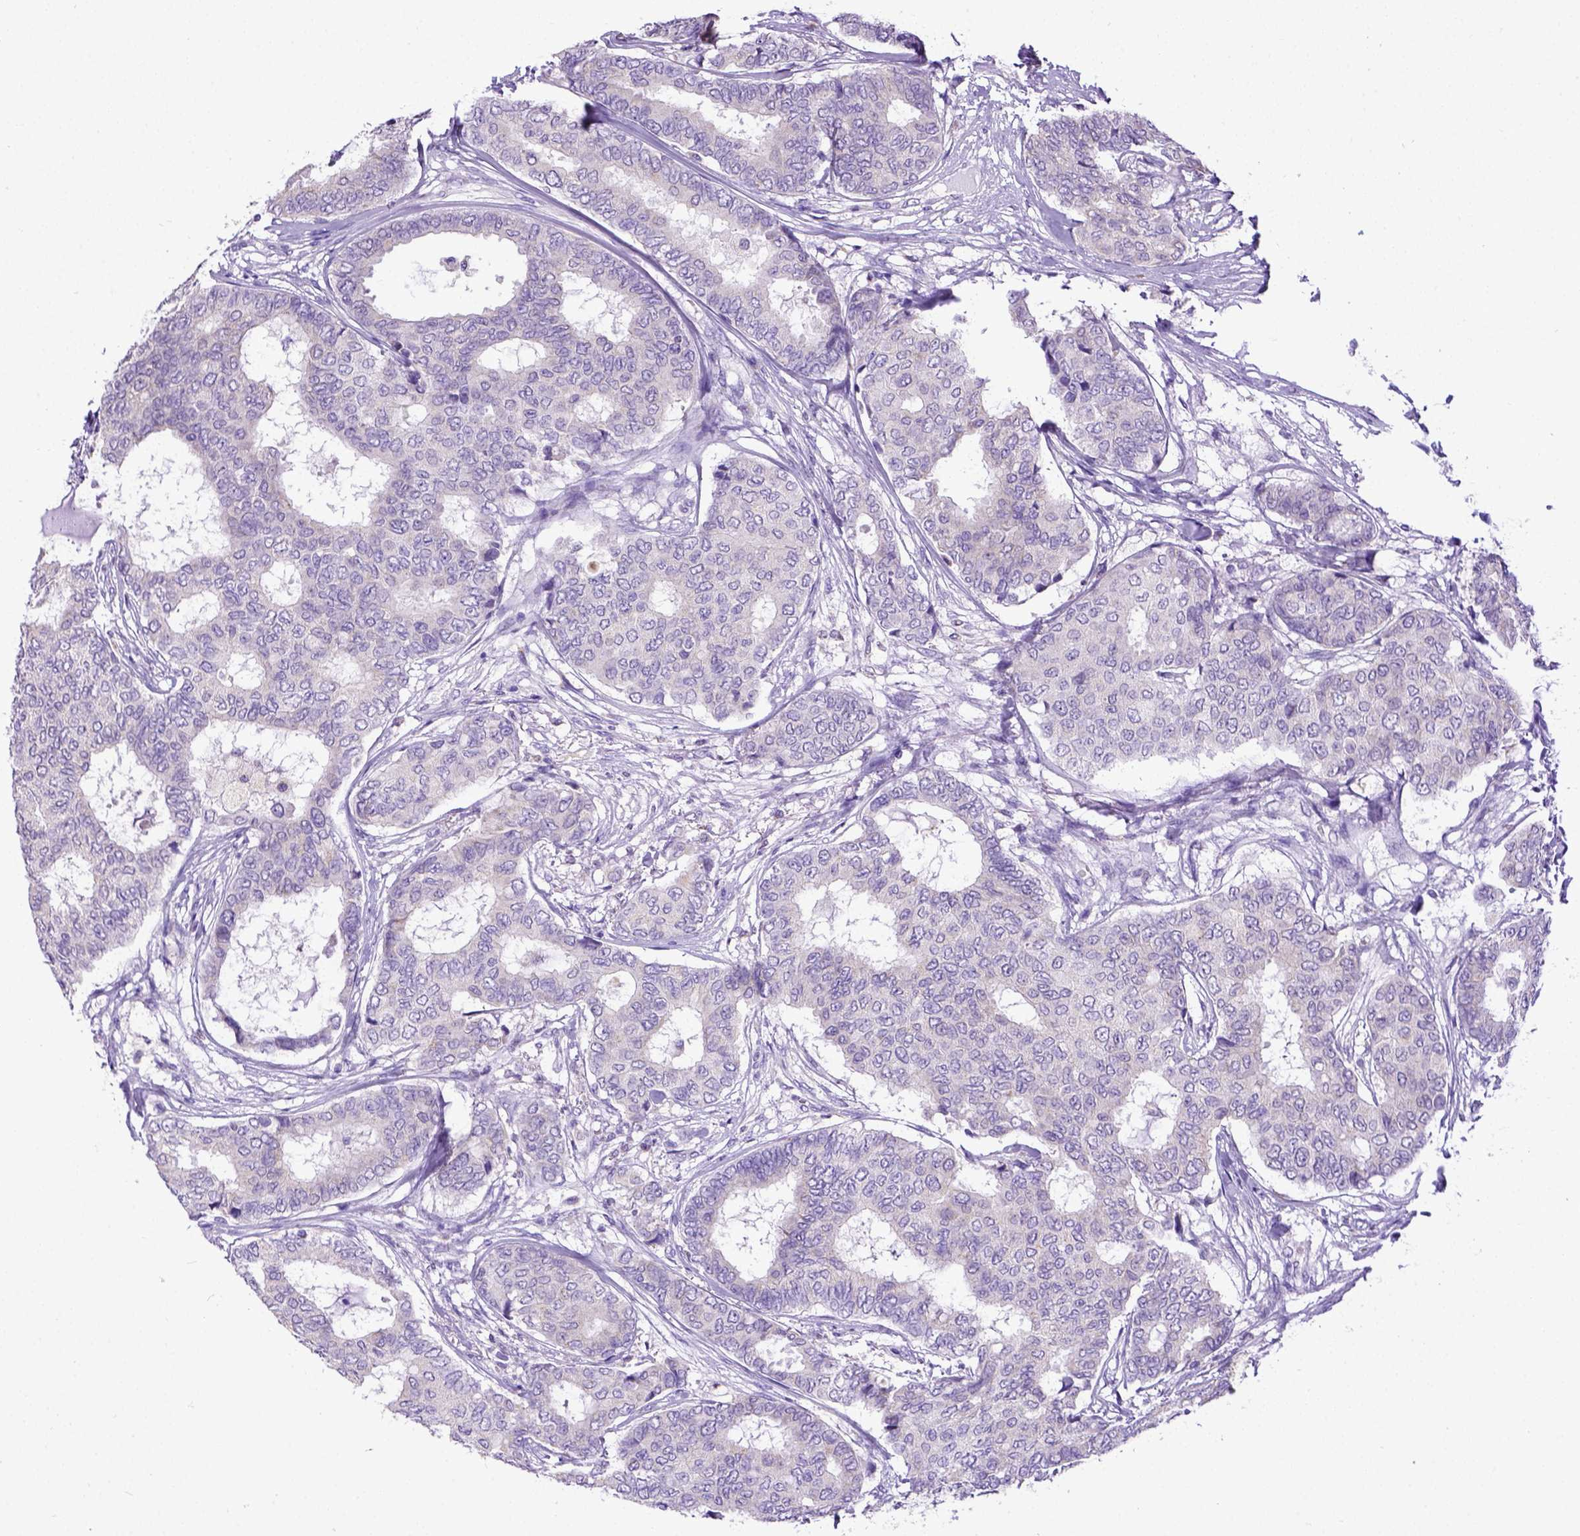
{"staining": {"intensity": "negative", "quantity": "none", "location": "none"}, "tissue": "breast cancer", "cell_type": "Tumor cells", "image_type": "cancer", "snomed": [{"axis": "morphology", "description": "Duct carcinoma"}, {"axis": "topography", "description": "Breast"}], "caption": "Histopathology image shows no significant protein expression in tumor cells of breast infiltrating ductal carcinoma.", "gene": "SPEF1", "patient": {"sex": "female", "age": 75}}